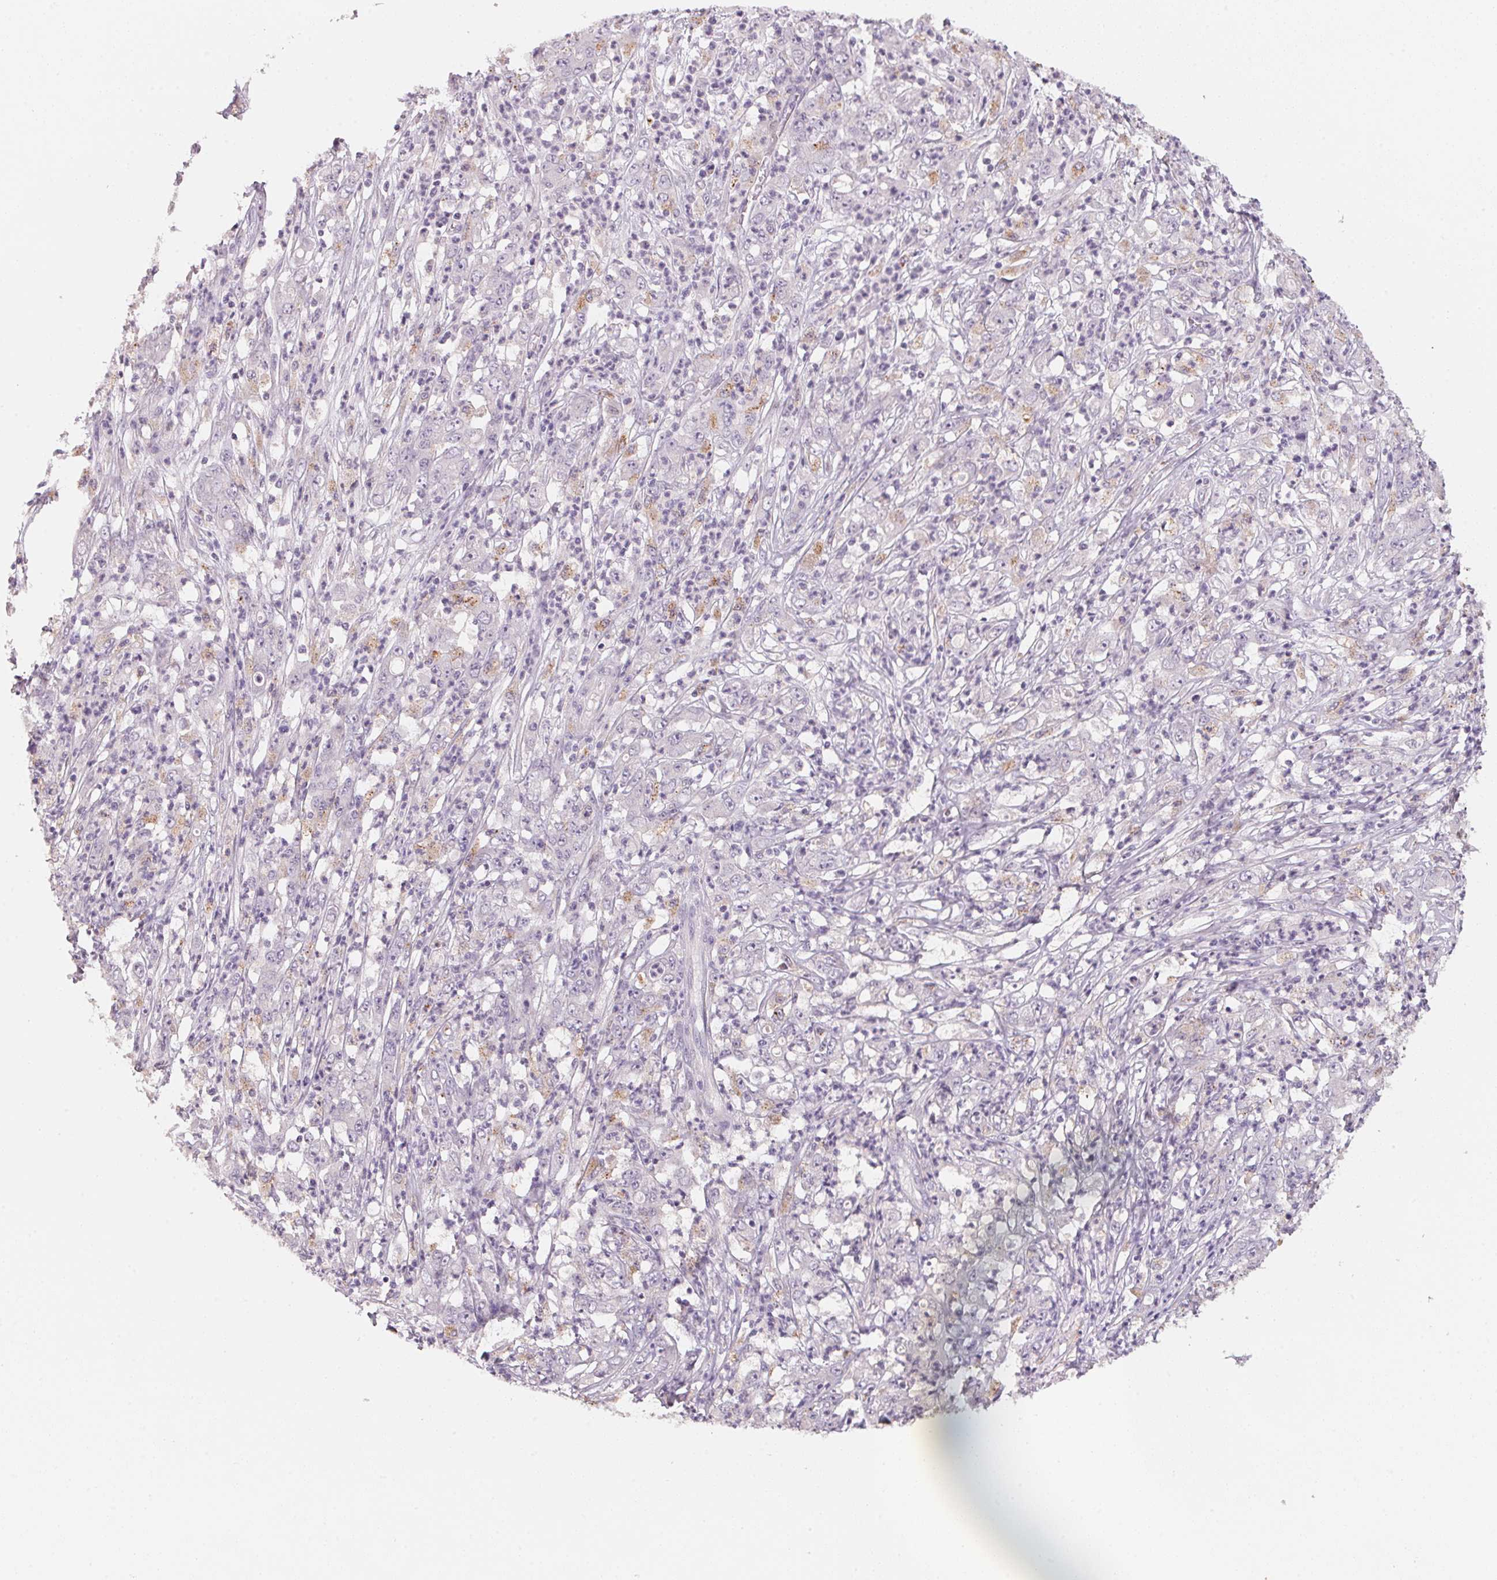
{"staining": {"intensity": "negative", "quantity": "none", "location": "none"}, "tissue": "stomach cancer", "cell_type": "Tumor cells", "image_type": "cancer", "snomed": [{"axis": "morphology", "description": "Adenocarcinoma, NOS"}, {"axis": "topography", "description": "Stomach, lower"}], "caption": "DAB immunohistochemical staining of stomach cancer (adenocarcinoma) reveals no significant expression in tumor cells.", "gene": "TREH", "patient": {"sex": "female", "age": 71}}